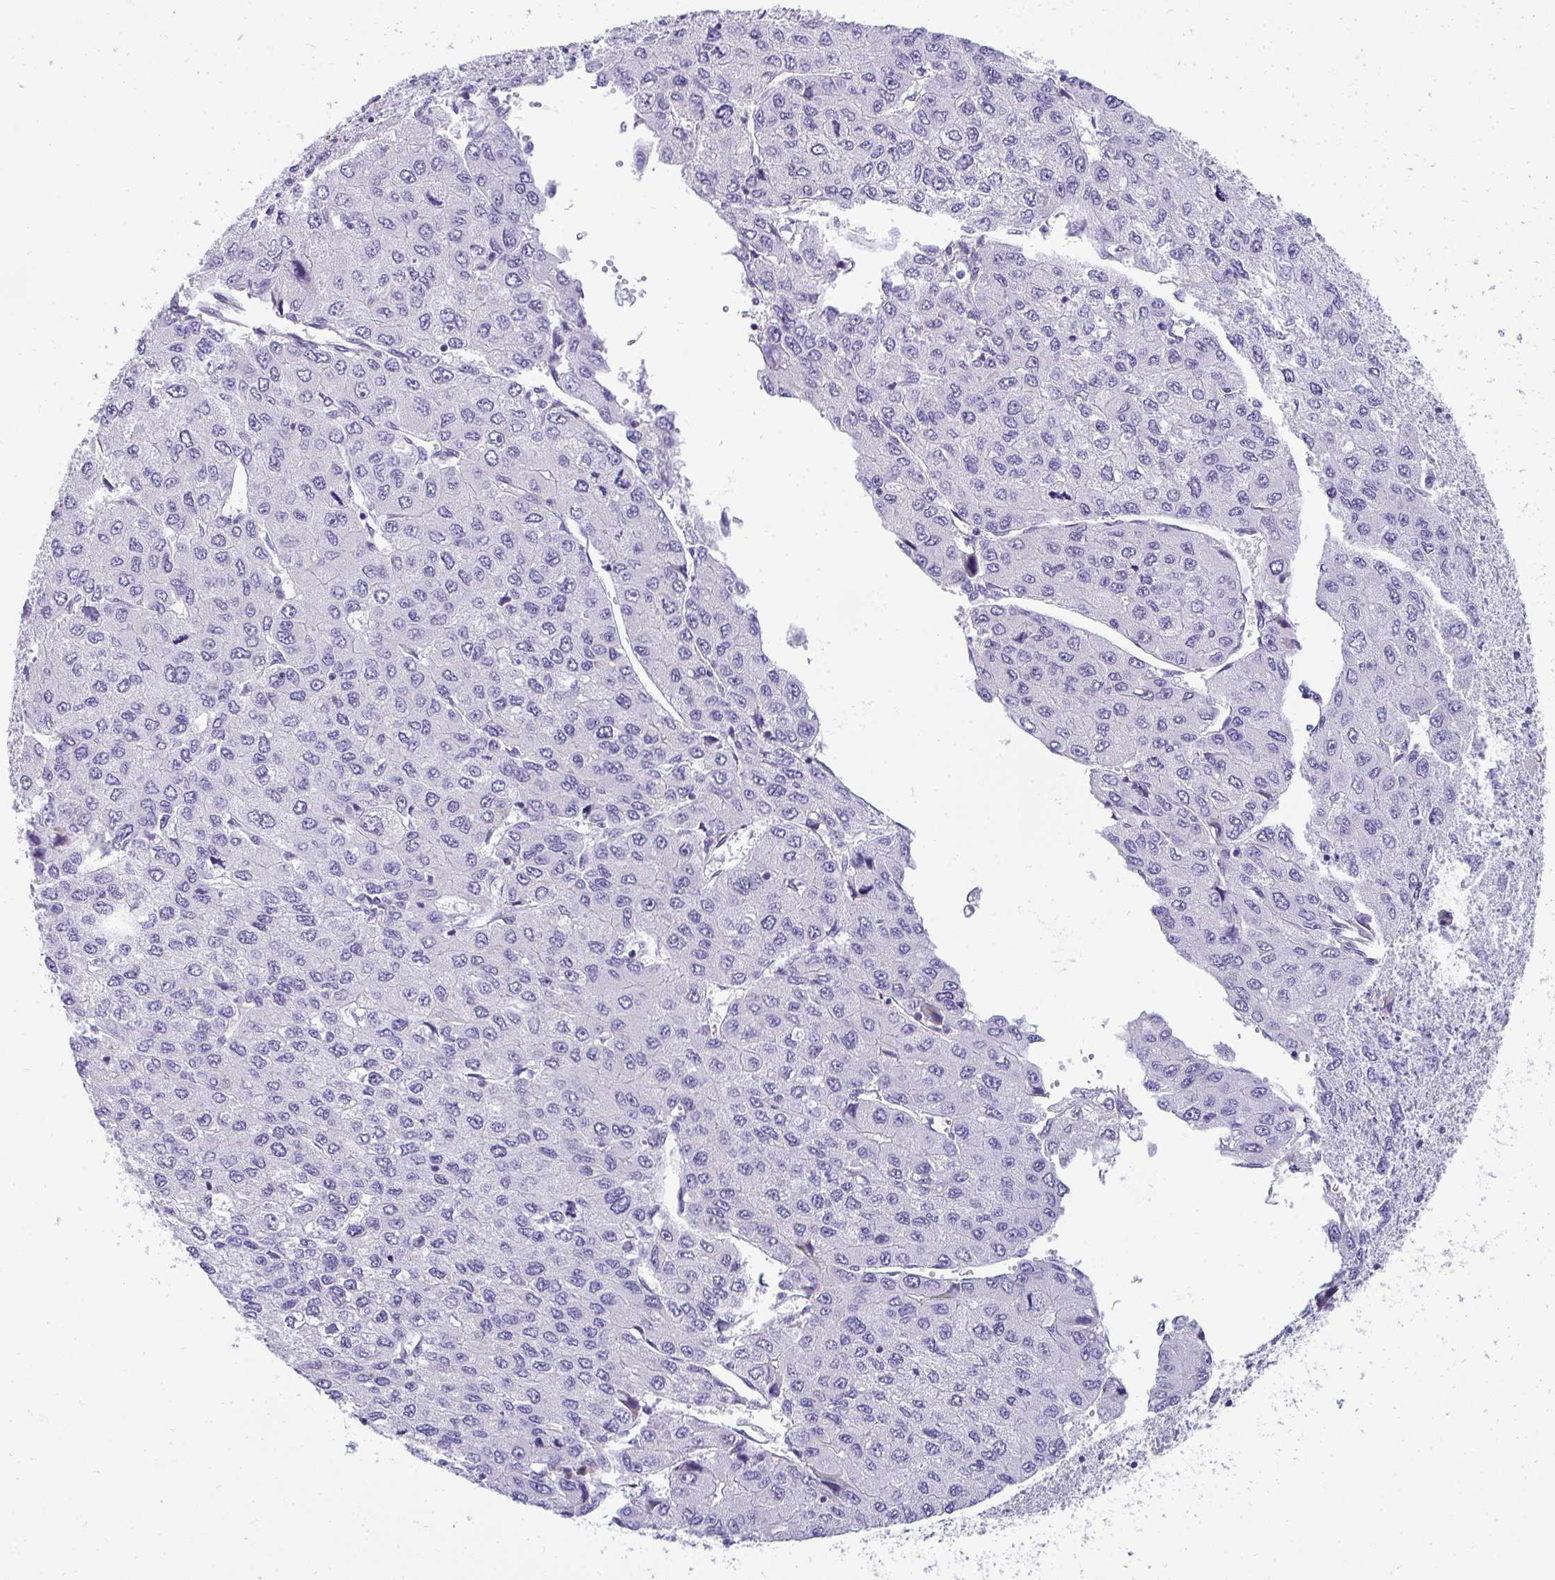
{"staining": {"intensity": "negative", "quantity": "none", "location": "none"}, "tissue": "liver cancer", "cell_type": "Tumor cells", "image_type": "cancer", "snomed": [{"axis": "morphology", "description": "Carcinoma, Hepatocellular, NOS"}, {"axis": "topography", "description": "Liver"}], "caption": "A high-resolution micrograph shows immunohistochemistry (IHC) staining of hepatocellular carcinoma (liver), which displays no significant staining in tumor cells. (Immunohistochemistry (ihc), brightfield microscopy, high magnification).", "gene": "AK5", "patient": {"sex": "female", "age": 66}}